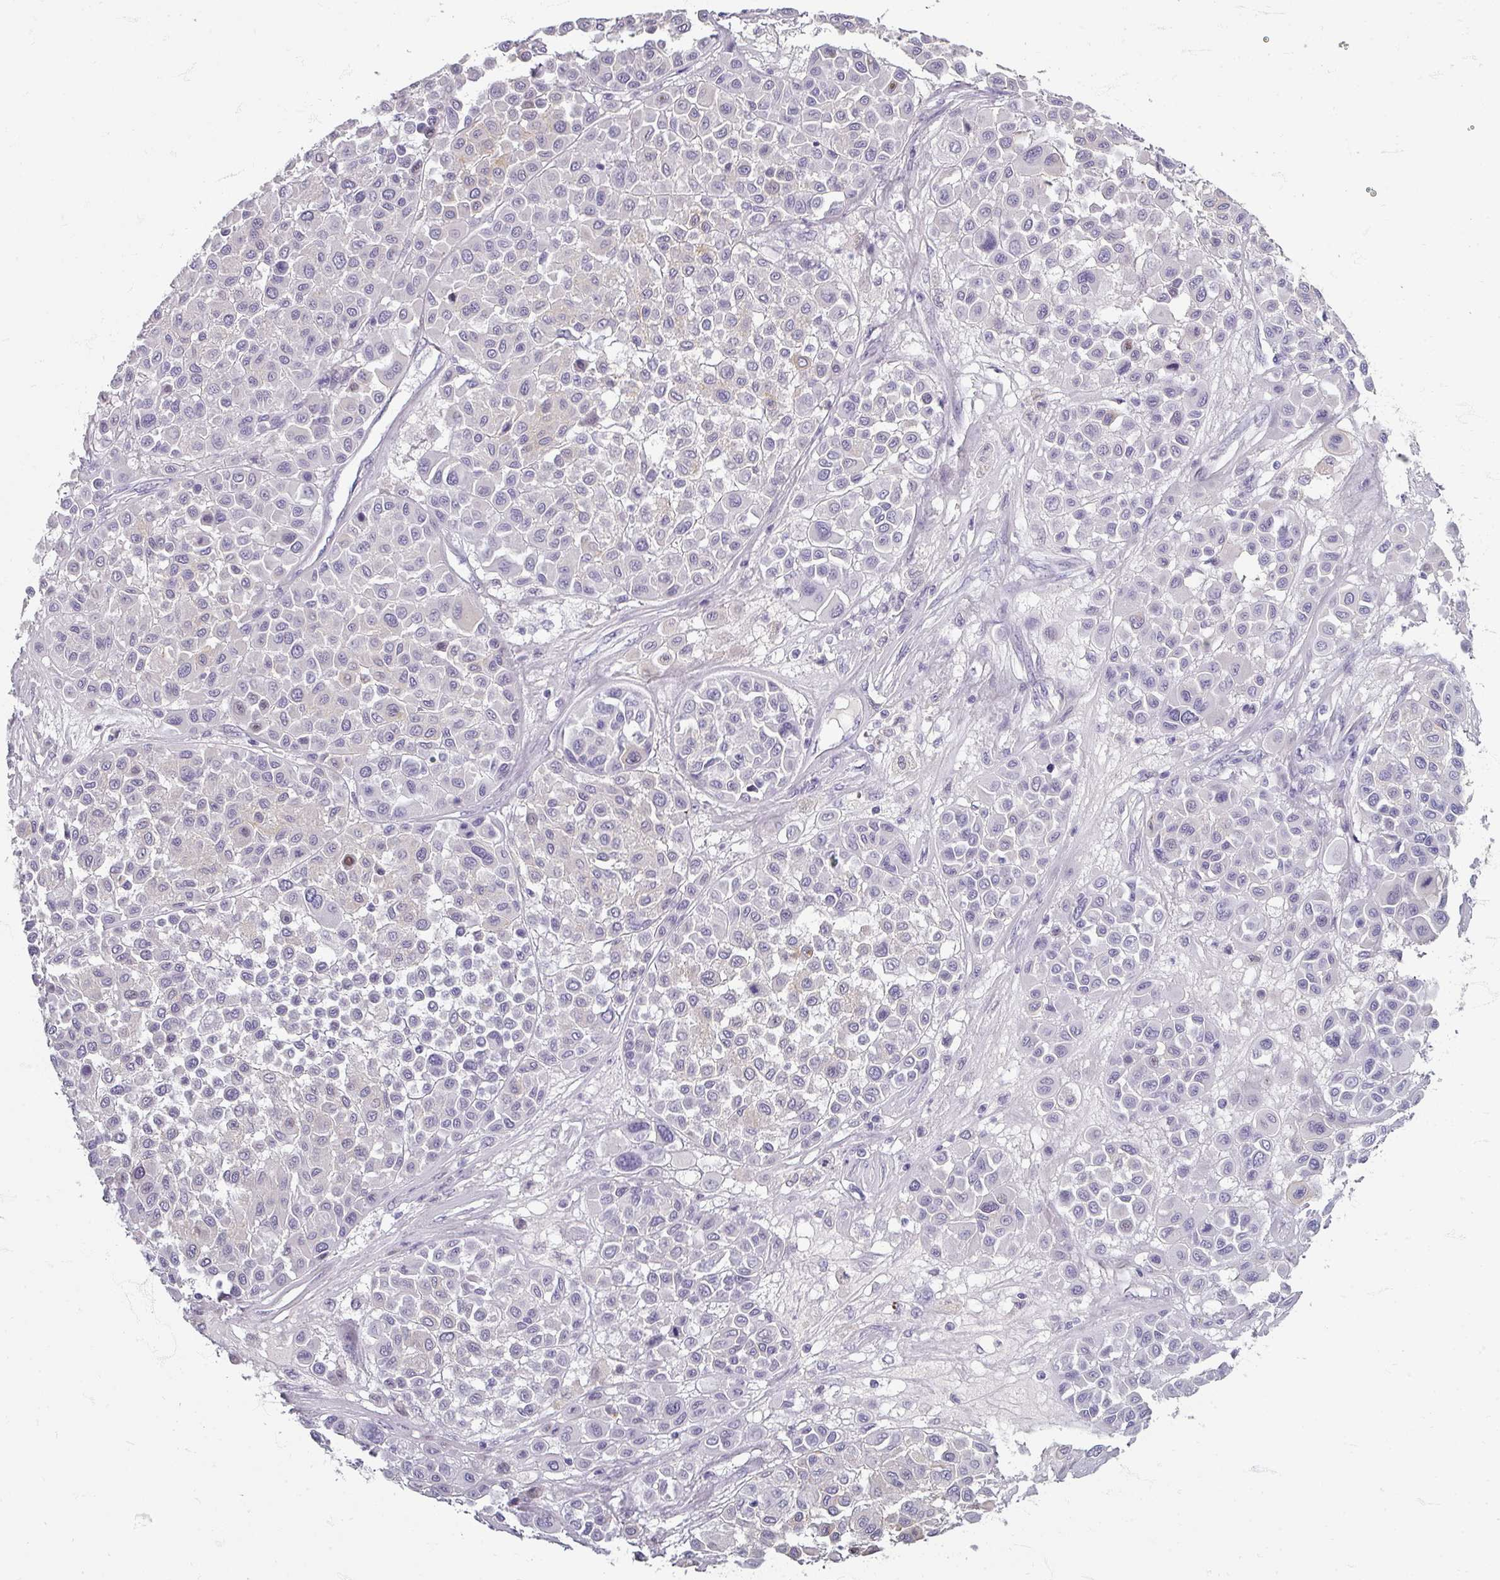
{"staining": {"intensity": "negative", "quantity": "none", "location": "none"}, "tissue": "melanoma", "cell_type": "Tumor cells", "image_type": "cancer", "snomed": [{"axis": "morphology", "description": "Malignant melanoma, Metastatic site"}, {"axis": "topography", "description": "Soft tissue"}], "caption": "Tumor cells show no significant protein staining in malignant melanoma (metastatic site).", "gene": "ZNF878", "patient": {"sex": "male", "age": 41}}